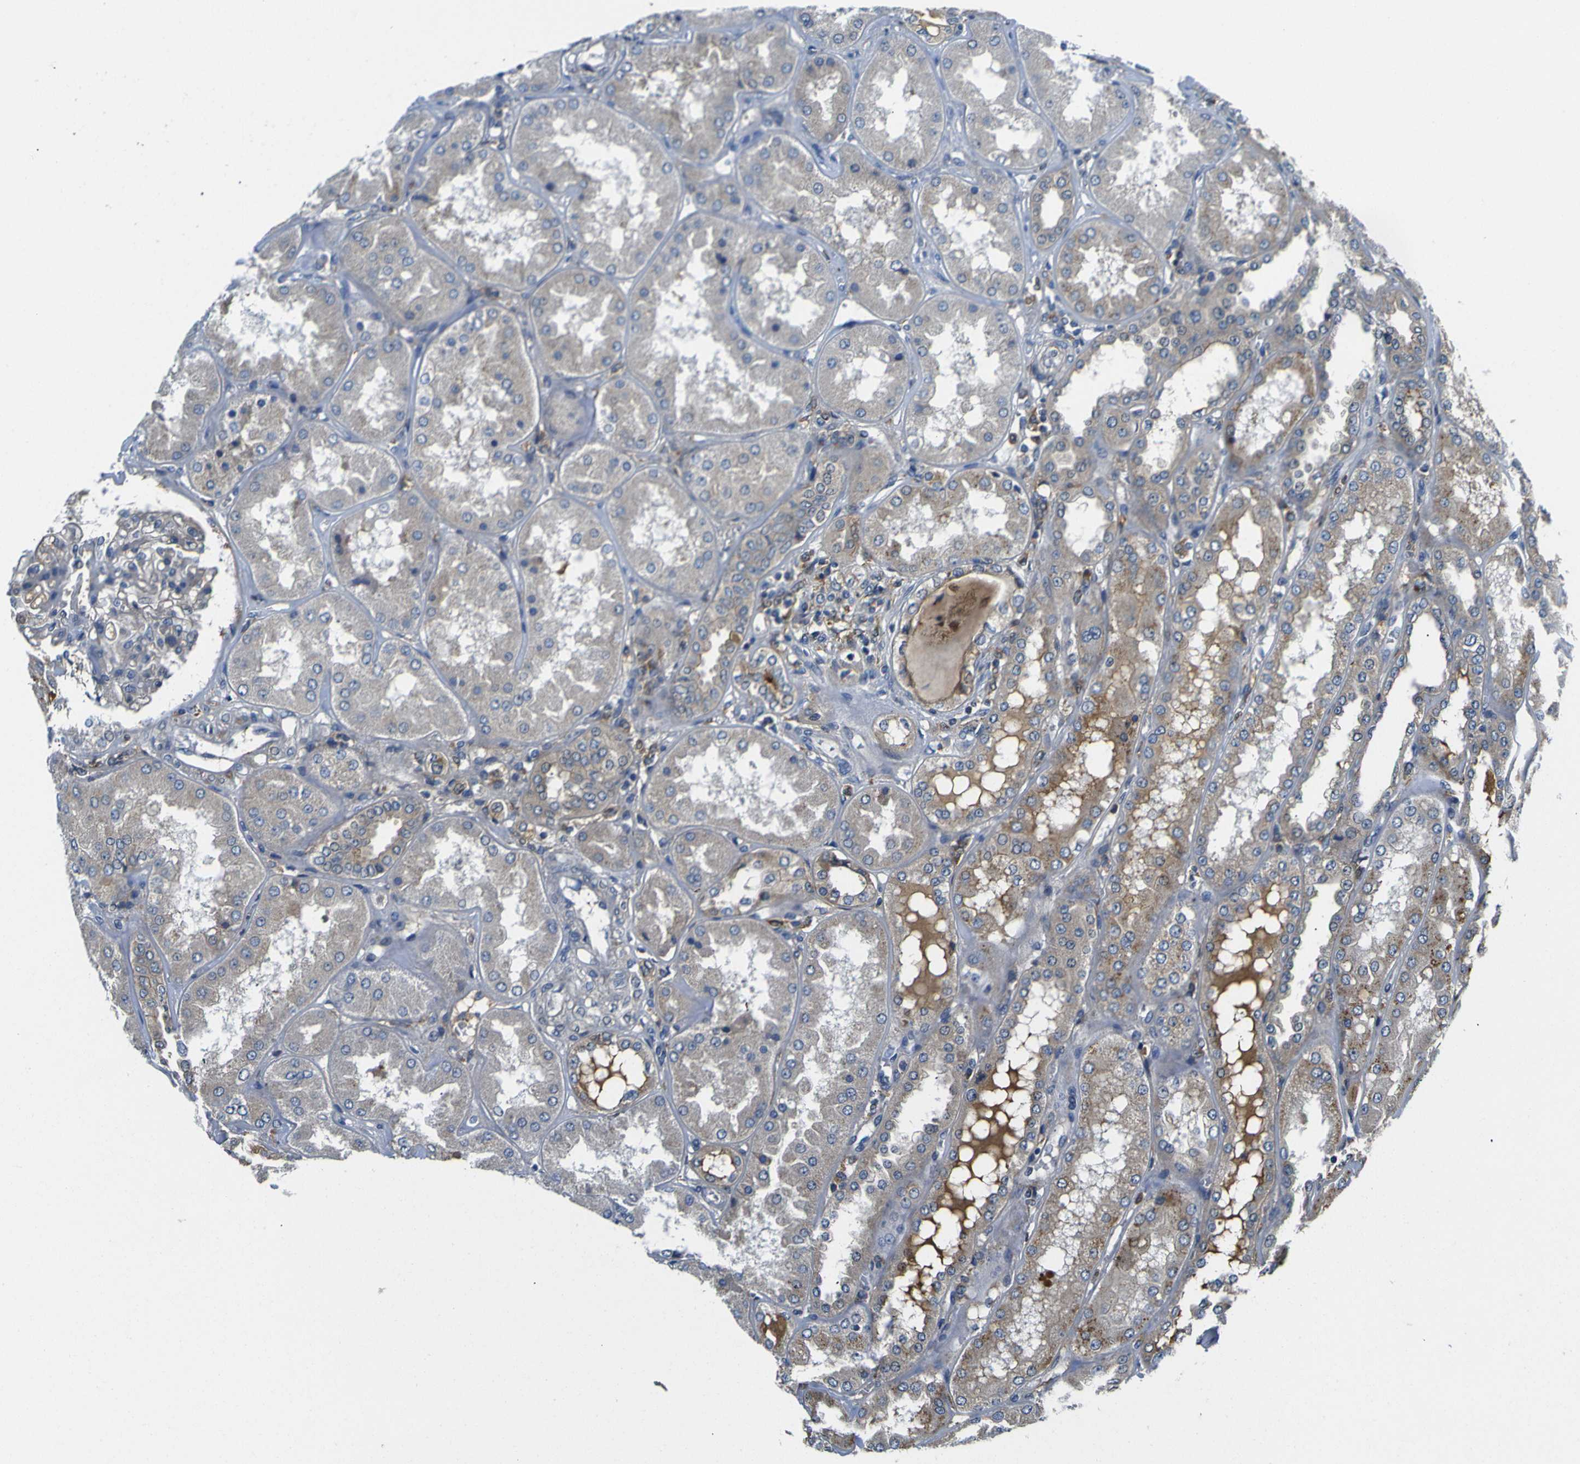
{"staining": {"intensity": "weak", "quantity": "25%-75%", "location": "cytoplasmic/membranous"}, "tissue": "kidney", "cell_type": "Cells in glomeruli", "image_type": "normal", "snomed": [{"axis": "morphology", "description": "Normal tissue, NOS"}, {"axis": "topography", "description": "Kidney"}], "caption": "Immunohistochemical staining of benign kidney exhibits 25%-75% levels of weak cytoplasmic/membranous protein expression in approximately 25%-75% of cells in glomeruli.", "gene": "RAB1B", "patient": {"sex": "female", "age": 56}}